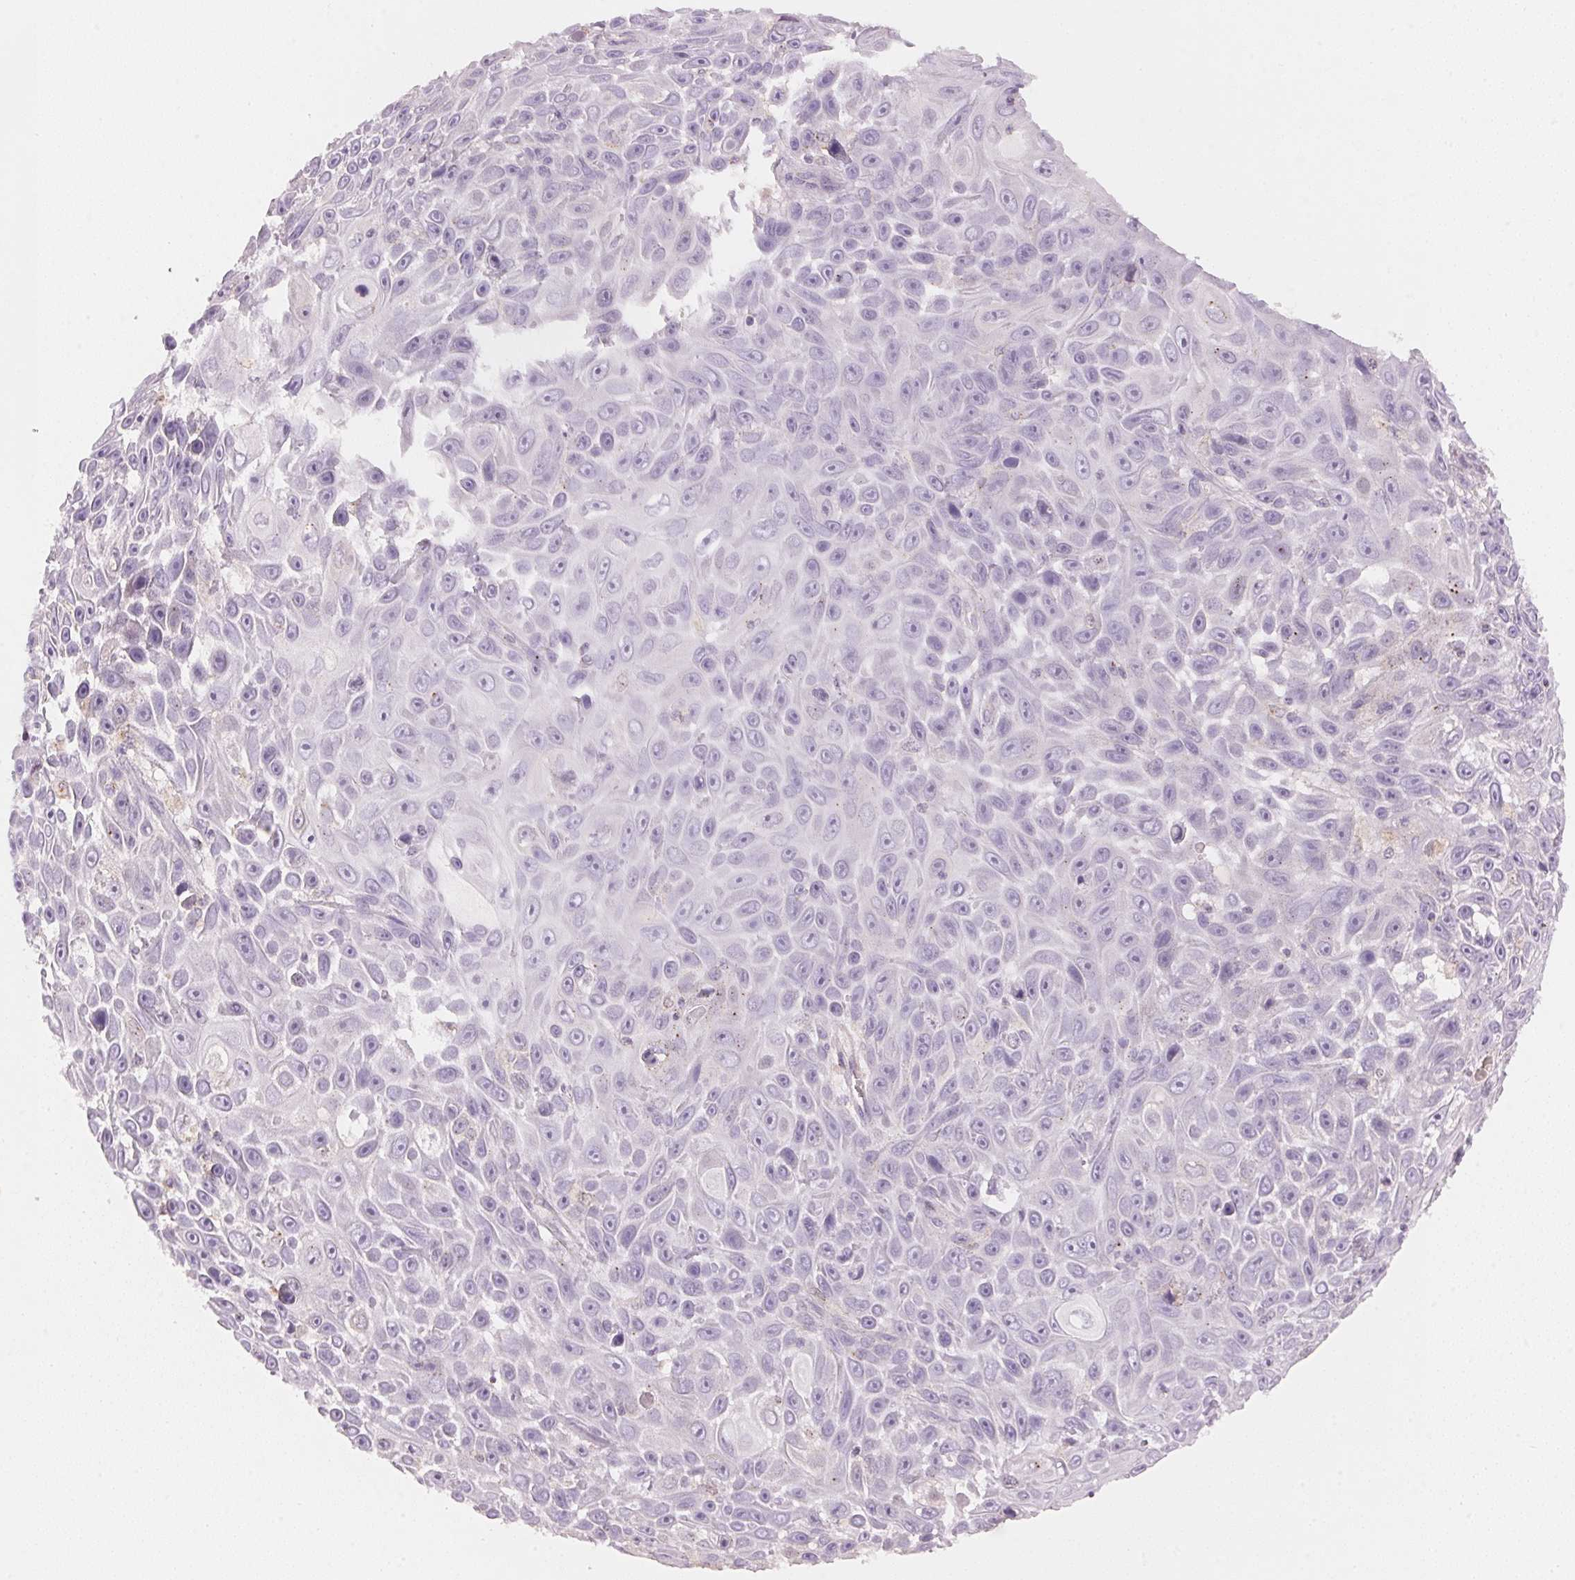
{"staining": {"intensity": "negative", "quantity": "none", "location": "none"}, "tissue": "skin cancer", "cell_type": "Tumor cells", "image_type": "cancer", "snomed": [{"axis": "morphology", "description": "Squamous cell carcinoma, NOS"}, {"axis": "topography", "description": "Skin"}], "caption": "Tumor cells are negative for protein expression in human skin squamous cell carcinoma.", "gene": "HOXB13", "patient": {"sex": "male", "age": 82}}